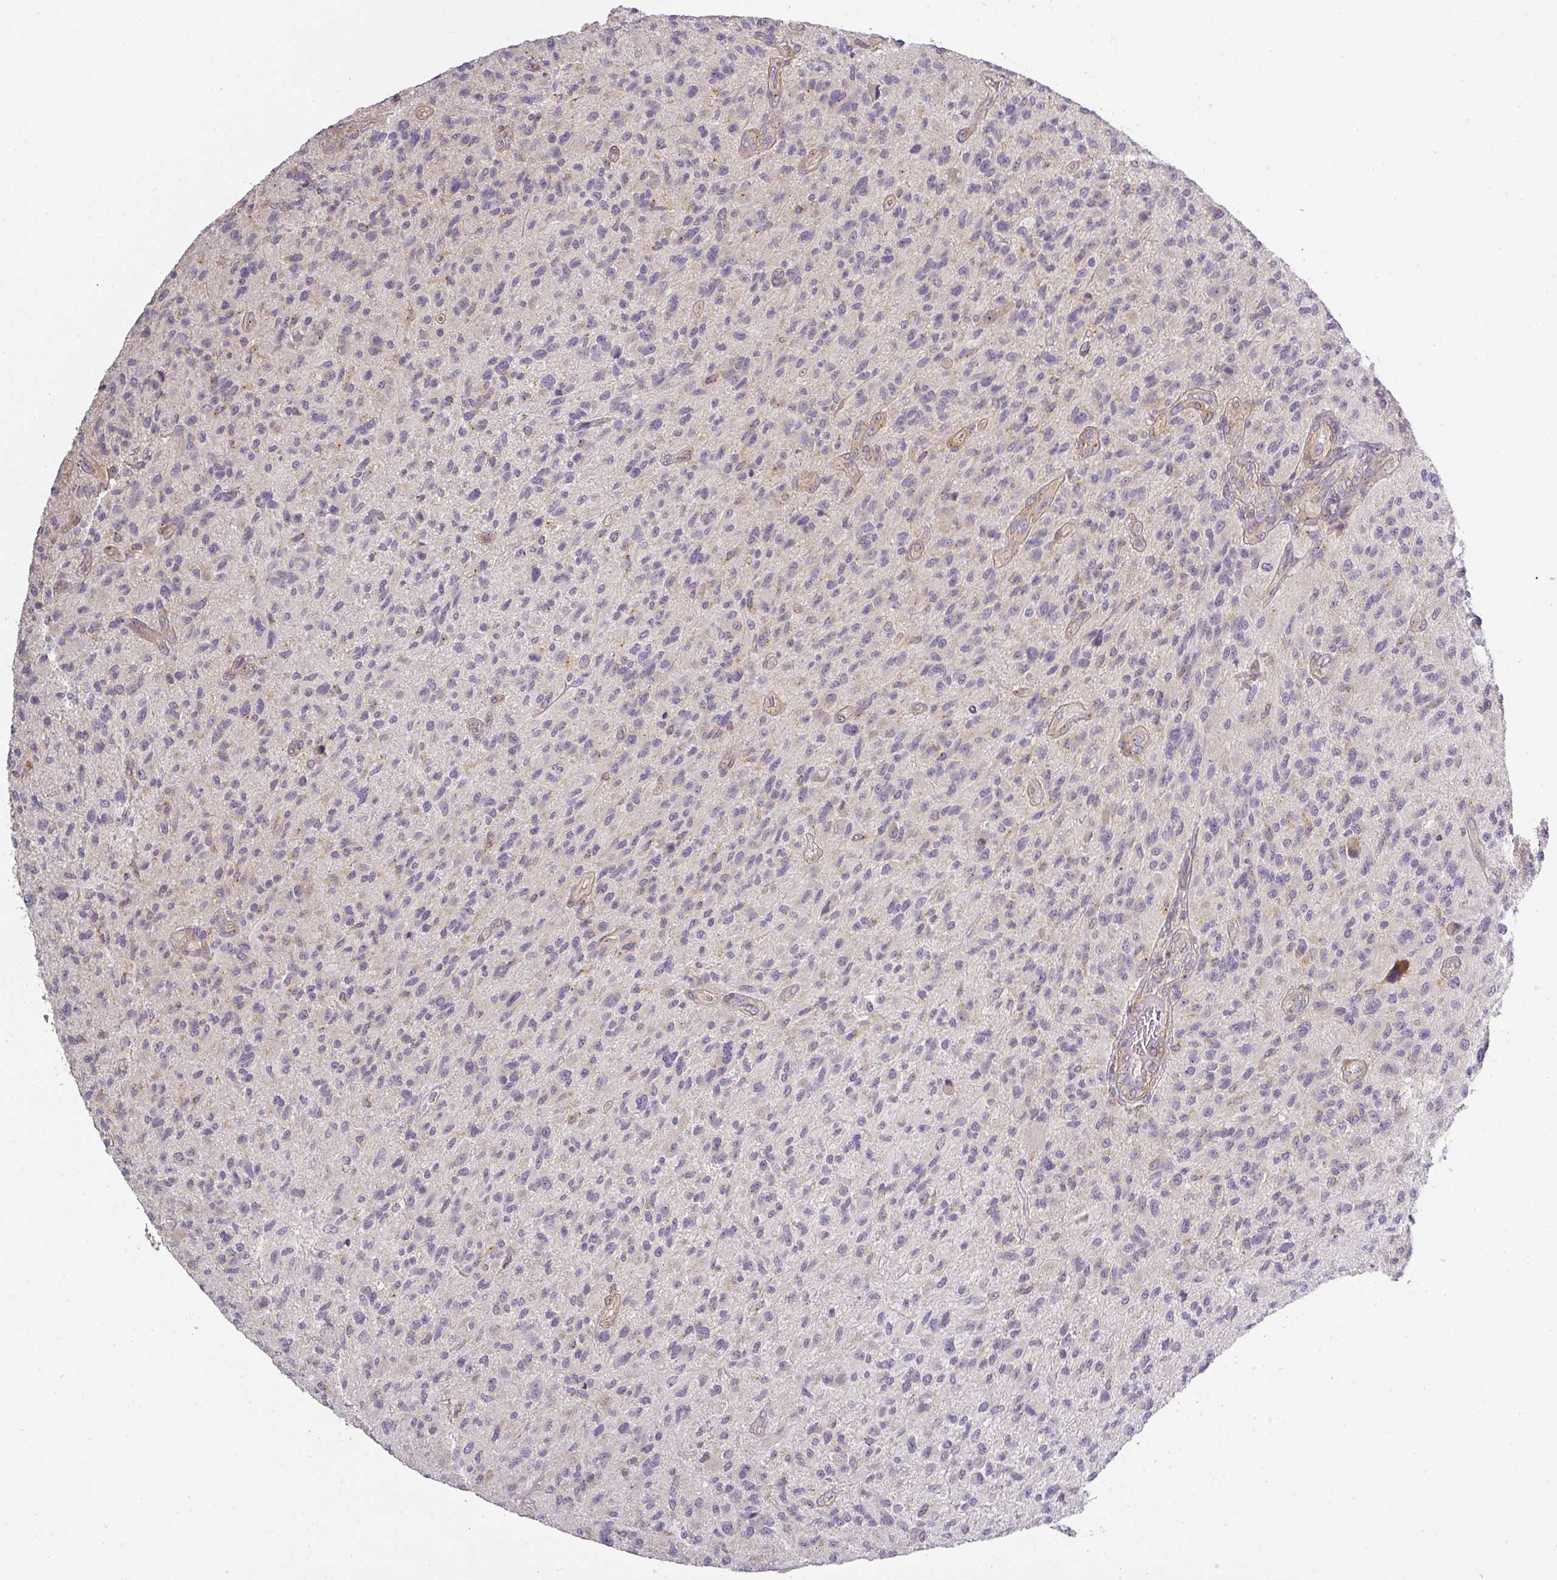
{"staining": {"intensity": "negative", "quantity": "none", "location": "none"}, "tissue": "glioma", "cell_type": "Tumor cells", "image_type": "cancer", "snomed": [{"axis": "morphology", "description": "Glioma, malignant, High grade"}, {"axis": "topography", "description": "Brain"}], "caption": "Protein analysis of malignant glioma (high-grade) displays no significant expression in tumor cells.", "gene": "NIN", "patient": {"sex": "male", "age": 47}}